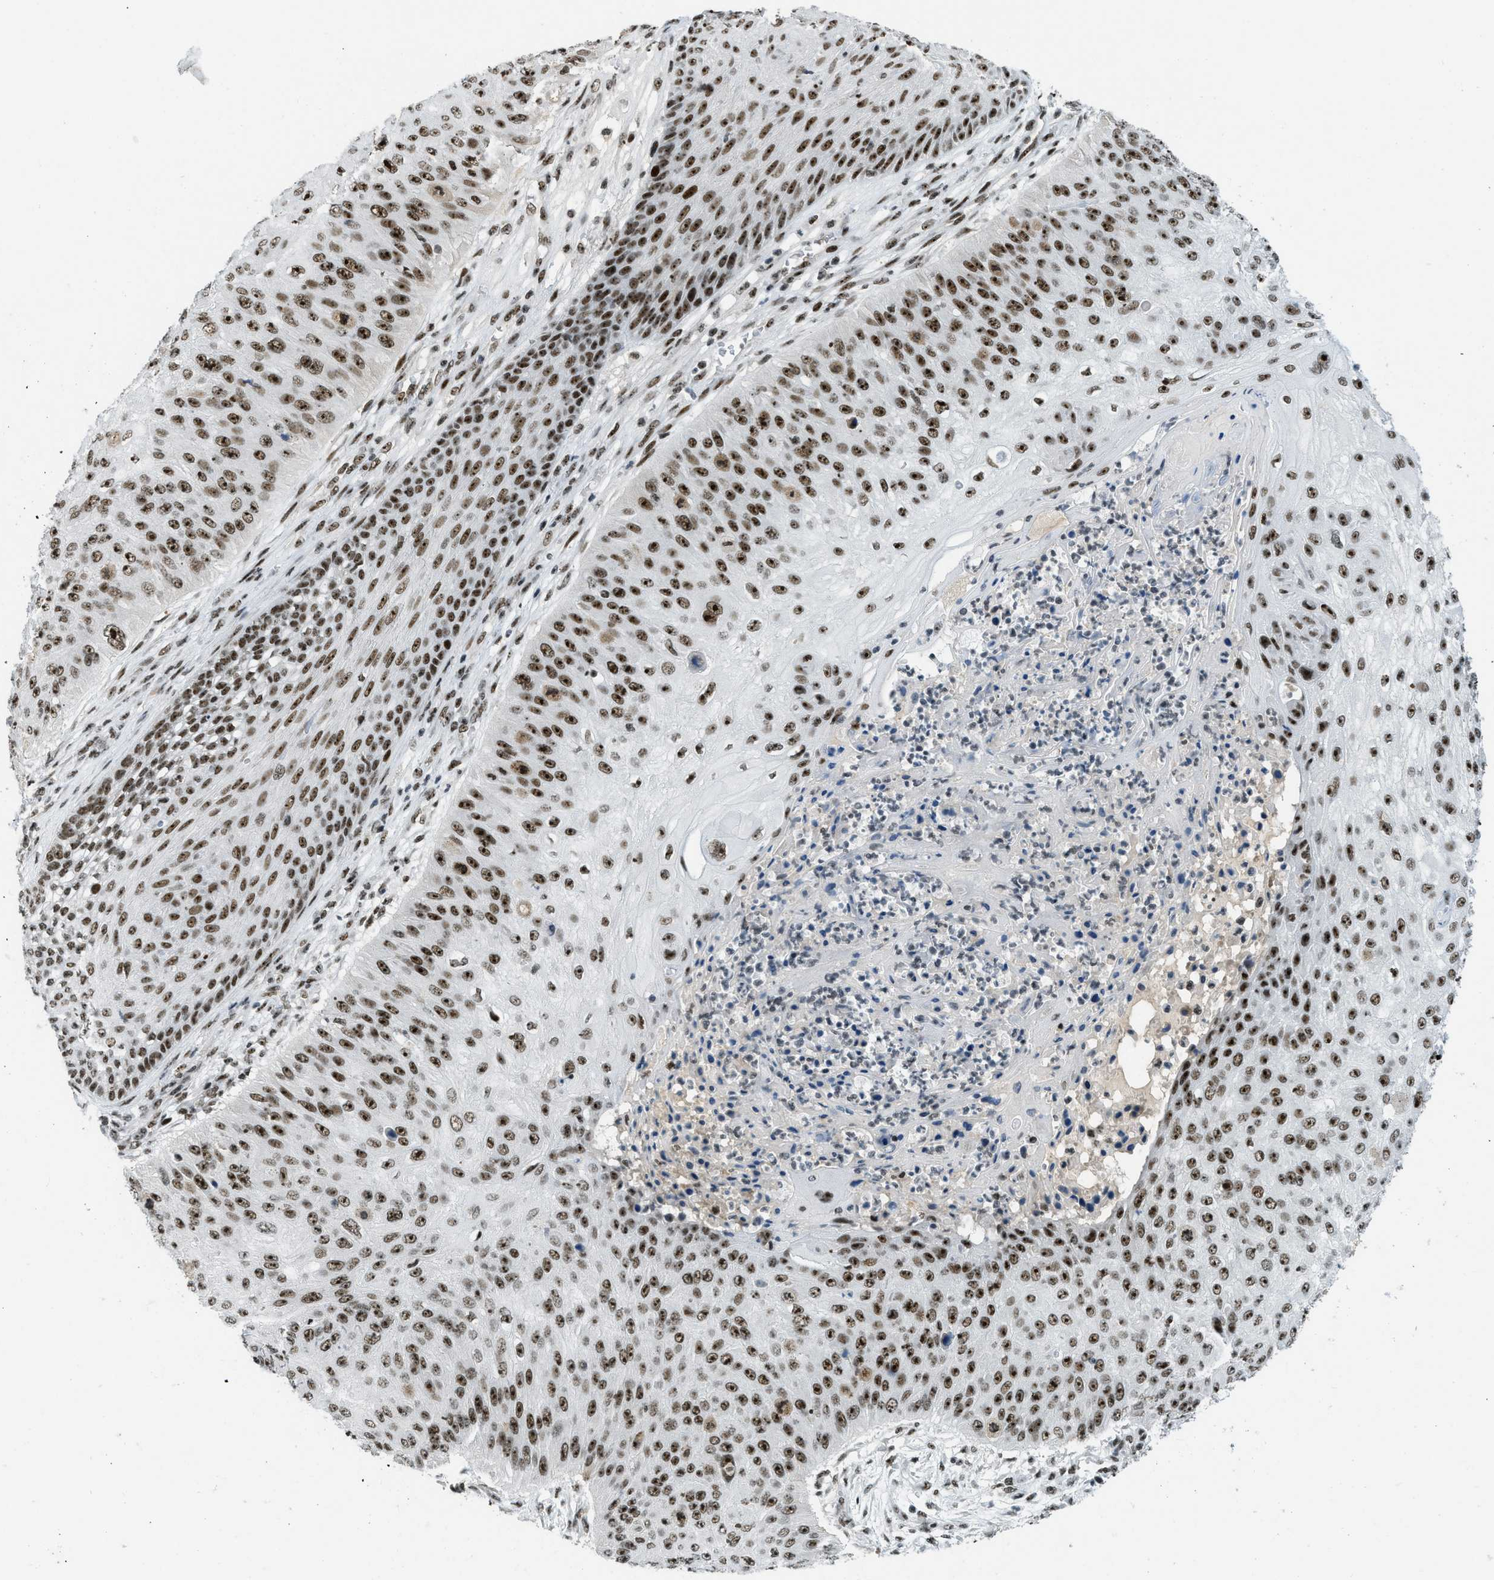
{"staining": {"intensity": "strong", "quantity": ">75%", "location": "nuclear"}, "tissue": "skin cancer", "cell_type": "Tumor cells", "image_type": "cancer", "snomed": [{"axis": "morphology", "description": "Squamous cell carcinoma, NOS"}, {"axis": "topography", "description": "Skin"}], "caption": "A histopathology image showing strong nuclear positivity in approximately >75% of tumor cells in skin squamous cell carcinoma, as visualized by brown immunohistochemical staining.", "gene": "URB1", "patient": {"sex": "female", "age": 80}}